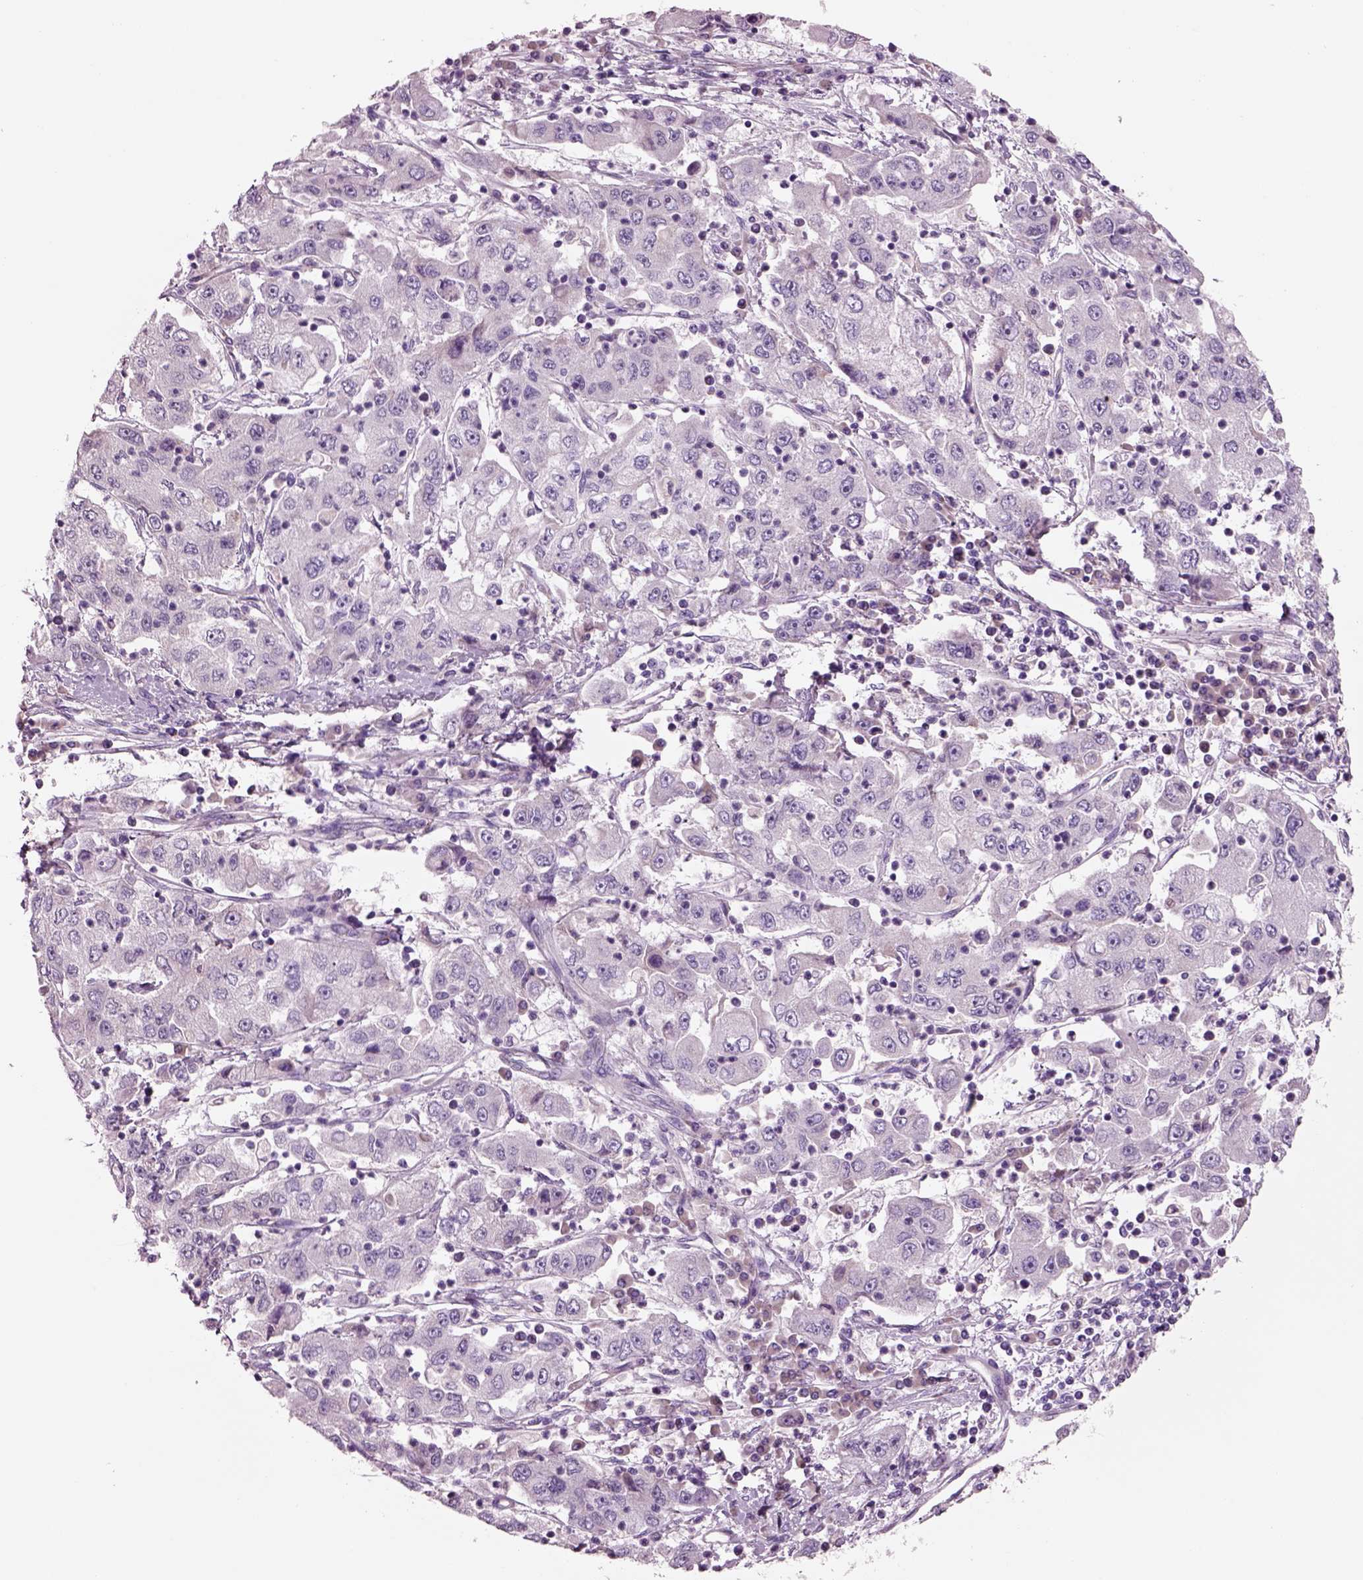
{"staining": {"intensity": "negative", "quantity": "none", "location": "none"}, "tissue": "cervical cancer", "cell_type": "Tumor cells", "image_type": "cancer", "snomed": [{"axis": "morphology", "description": "Squamous cell carcinoma, NOS"}, {"axis": "topography", "description": "Cervix"}], "caption": "Immunohistochemistry (IHC) micrograph of neoplastic tissue: human cervical squamous cell carcinoma stained with DAB shows no significant protein expression in tumor cells.", "gene": "PLPP7", "patient": {"sex": "female", "age": 36}}